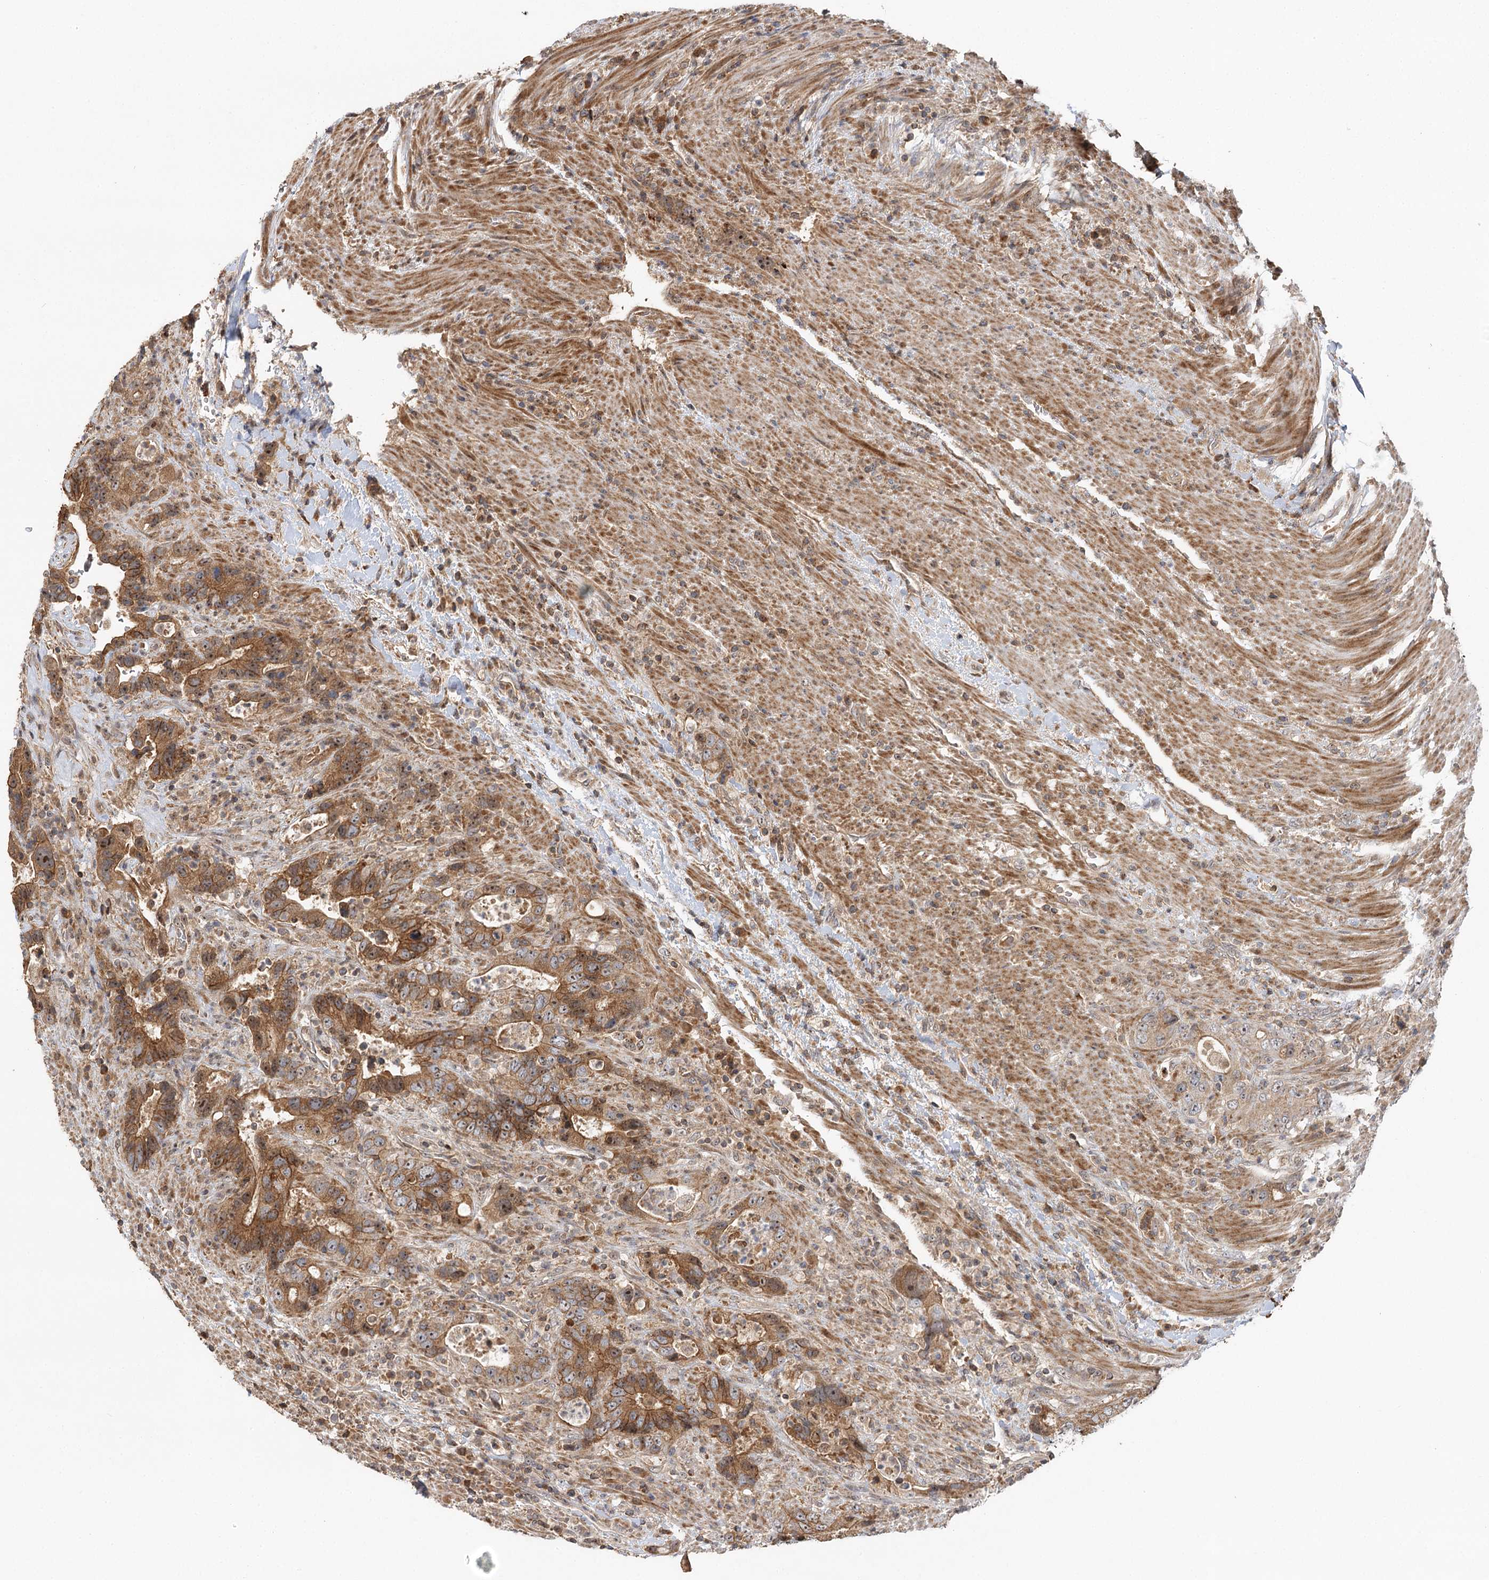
{"staining": {"intensity": "moderate", "quantity": ">75%", "location": "cytoplasmic/membranous"}, "tissue": "colorectal cancer", "cell_type": "Tumor cells", "image_type": "cancer", "snomed": [{"axis": "morphology", "description": "Adenocarcinoma, NOS"}, {"axis": "topography", "description": "Colon"}], "caption": "Tumor cells show moderate cytoplasmic/membranous staining in approximately >75% of cells in colorectal cancer (adenocarcinoma).", "gene": "RAPGEF6", "patient": {"sex": "female", "age": 75}}